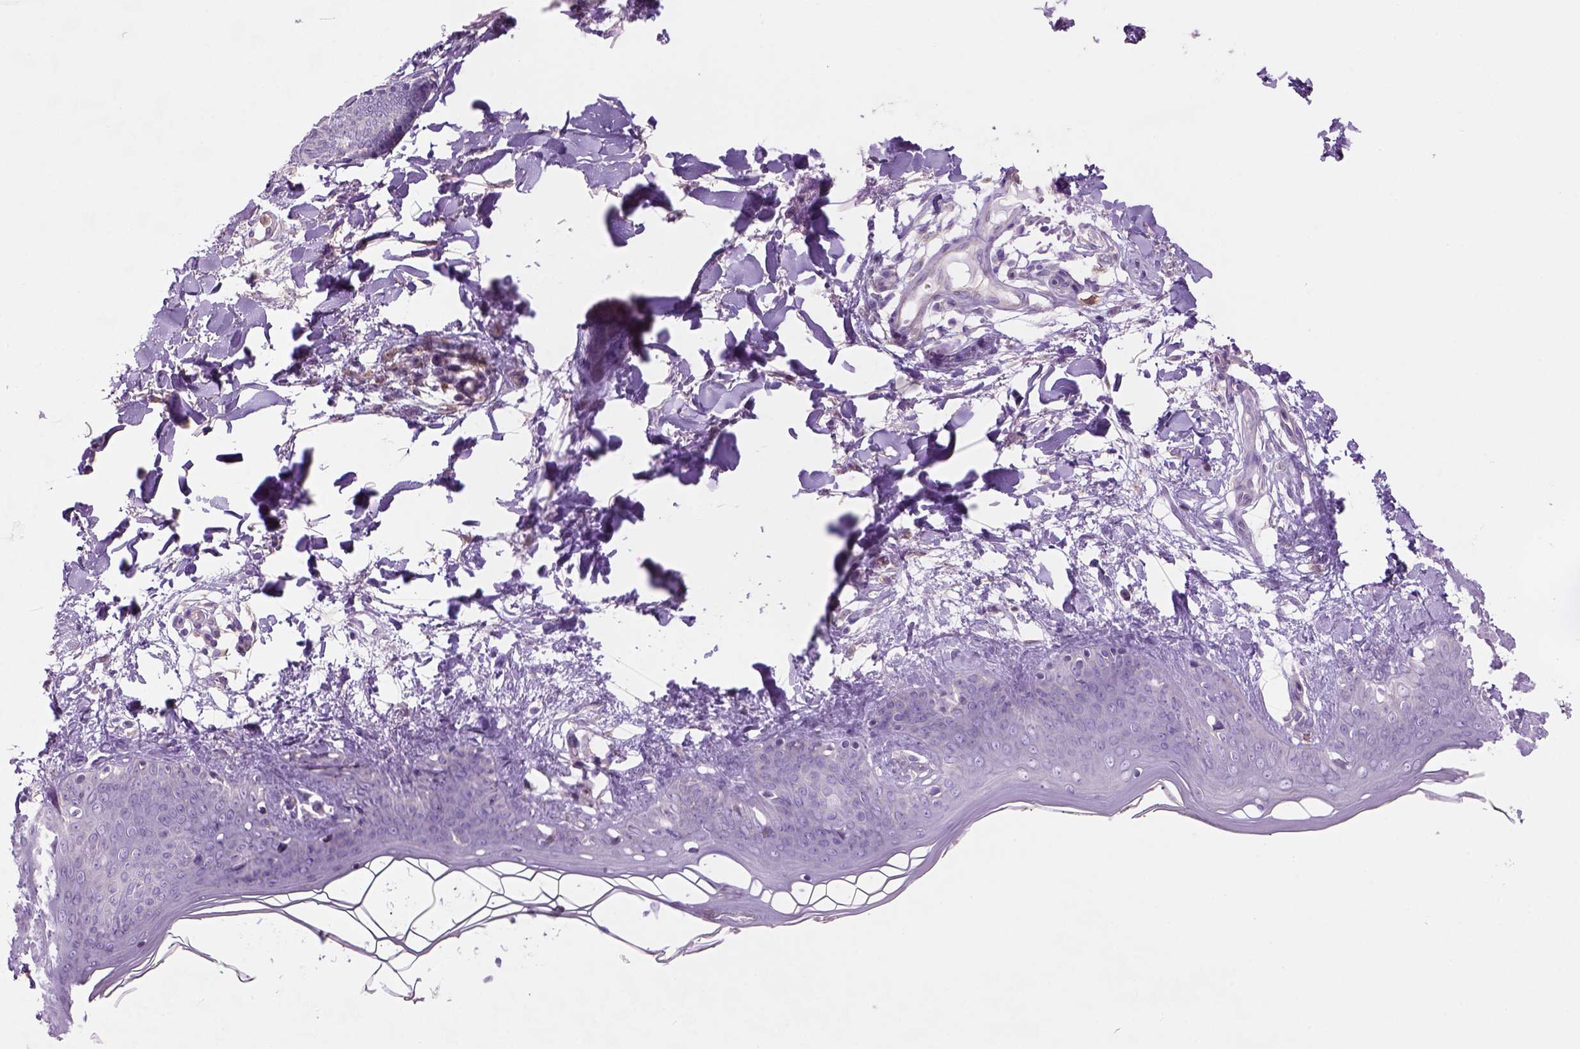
{"staining": {"intensity": "negative", "quantity": "none", "location": "none"}, "tissue": "skin", "cell_type": "Fibroblasts", "image_type": "normal", "snomed": [{"axis": "morphology", "description": "Normal tissue, NOS"}, {"axis": "topography", "description": "Skin"}], "caption": "Human skin stained for a protein using immunohistochemistry demonstrates no expression in fibroblasts.", "gene": "CD84", "patient": {"sex": "female", "age": 34}}